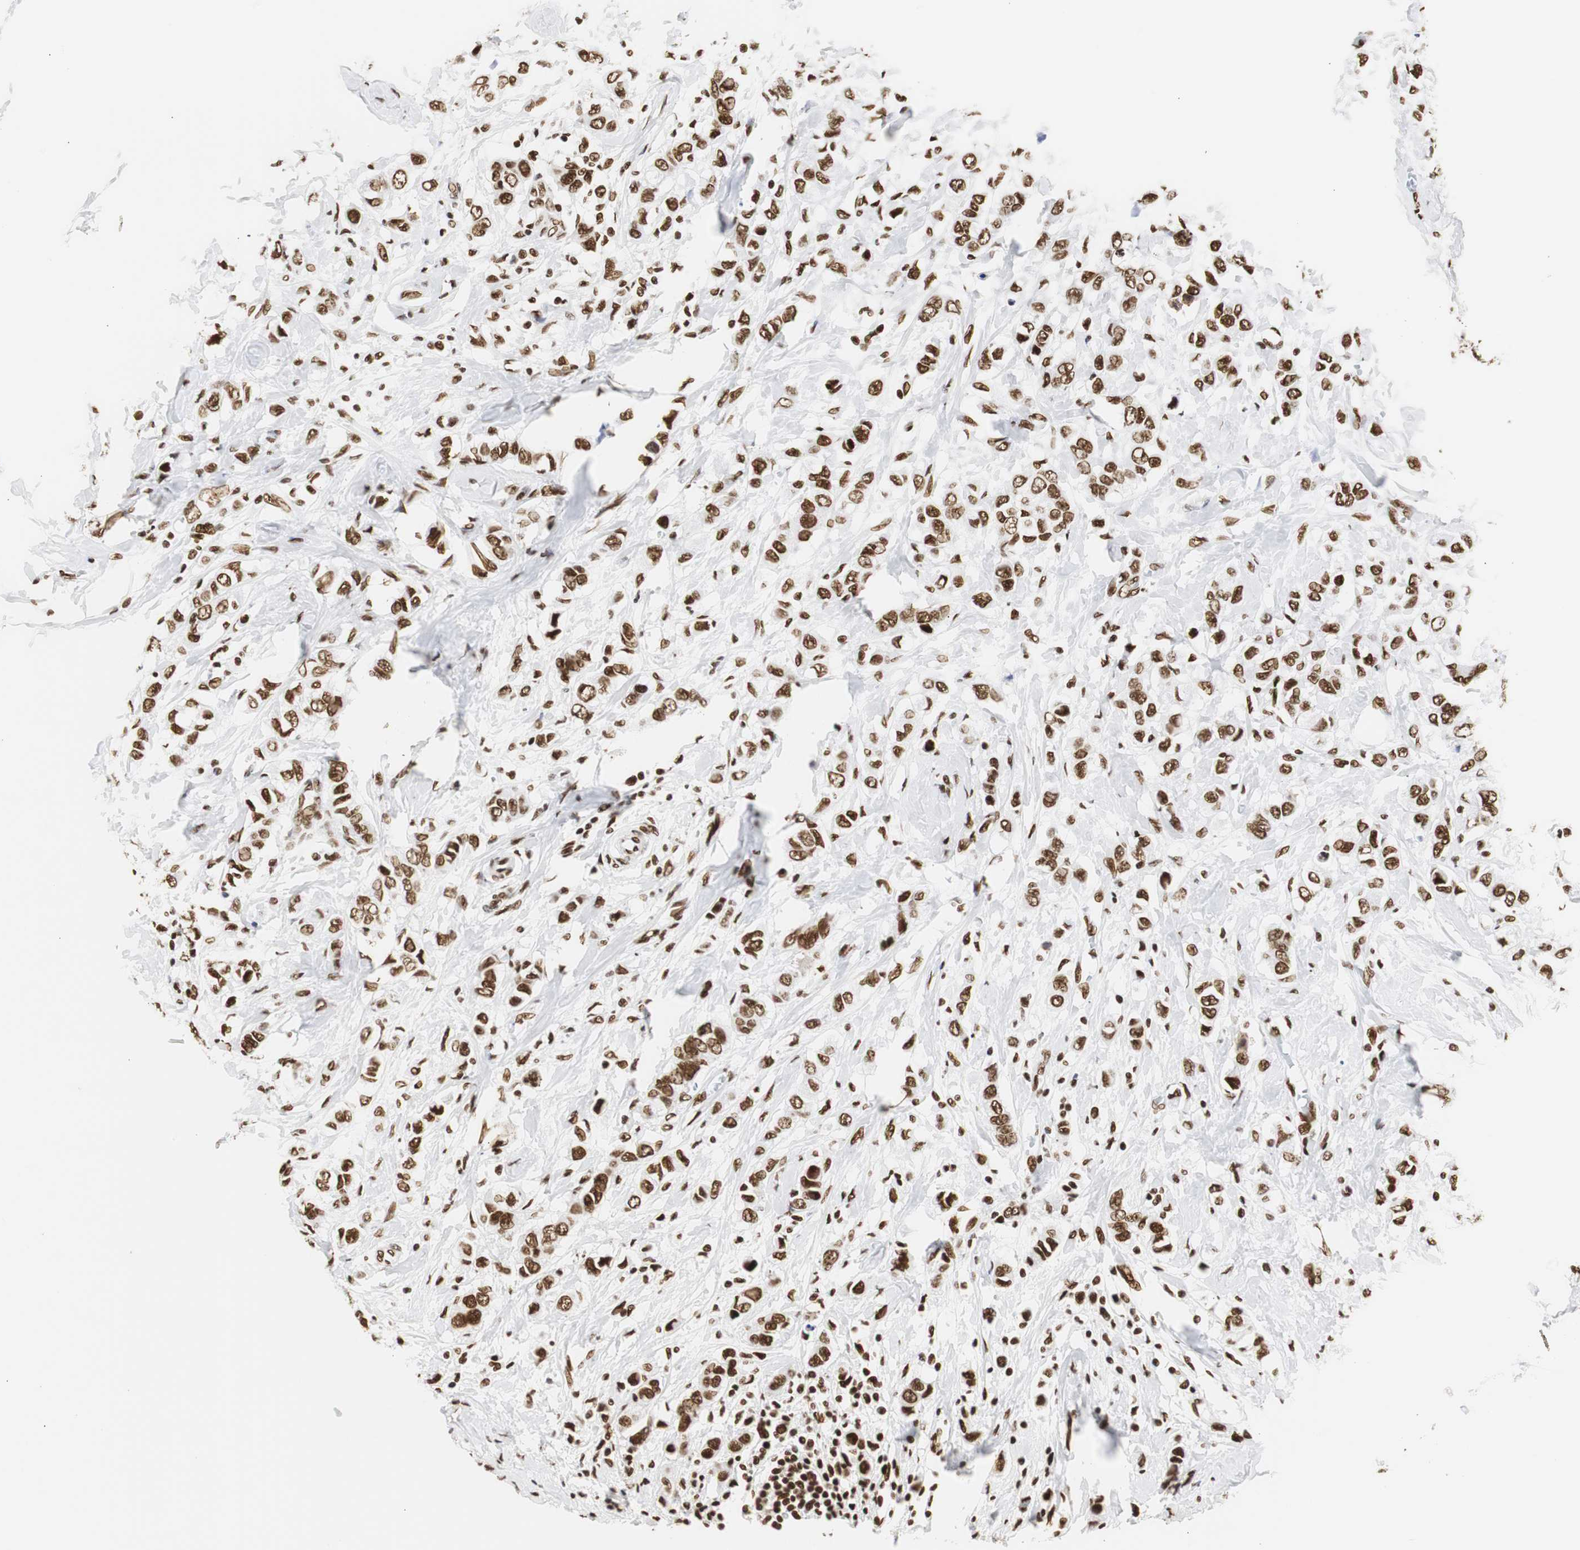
{"staining": {"intensity": "strong", "quantity": ">75%", "location": "nuclear"}, "tissue": "breast cancer", "cell_type": "Tumor cells", "image_type": "cancer", "snomed": [{"axis": "morphology", "description": "Duct carcinoma"}, {"axis": "topography", "description": "Breast"}], "caption": "Human breast intraductal carcinoma stained with a brown dye exhibits strong nuclear positive positivity in approximately >75% of tumor cells.", "gene": "HNRNPH2", "patient": {"sex": "female", "age": 50}}